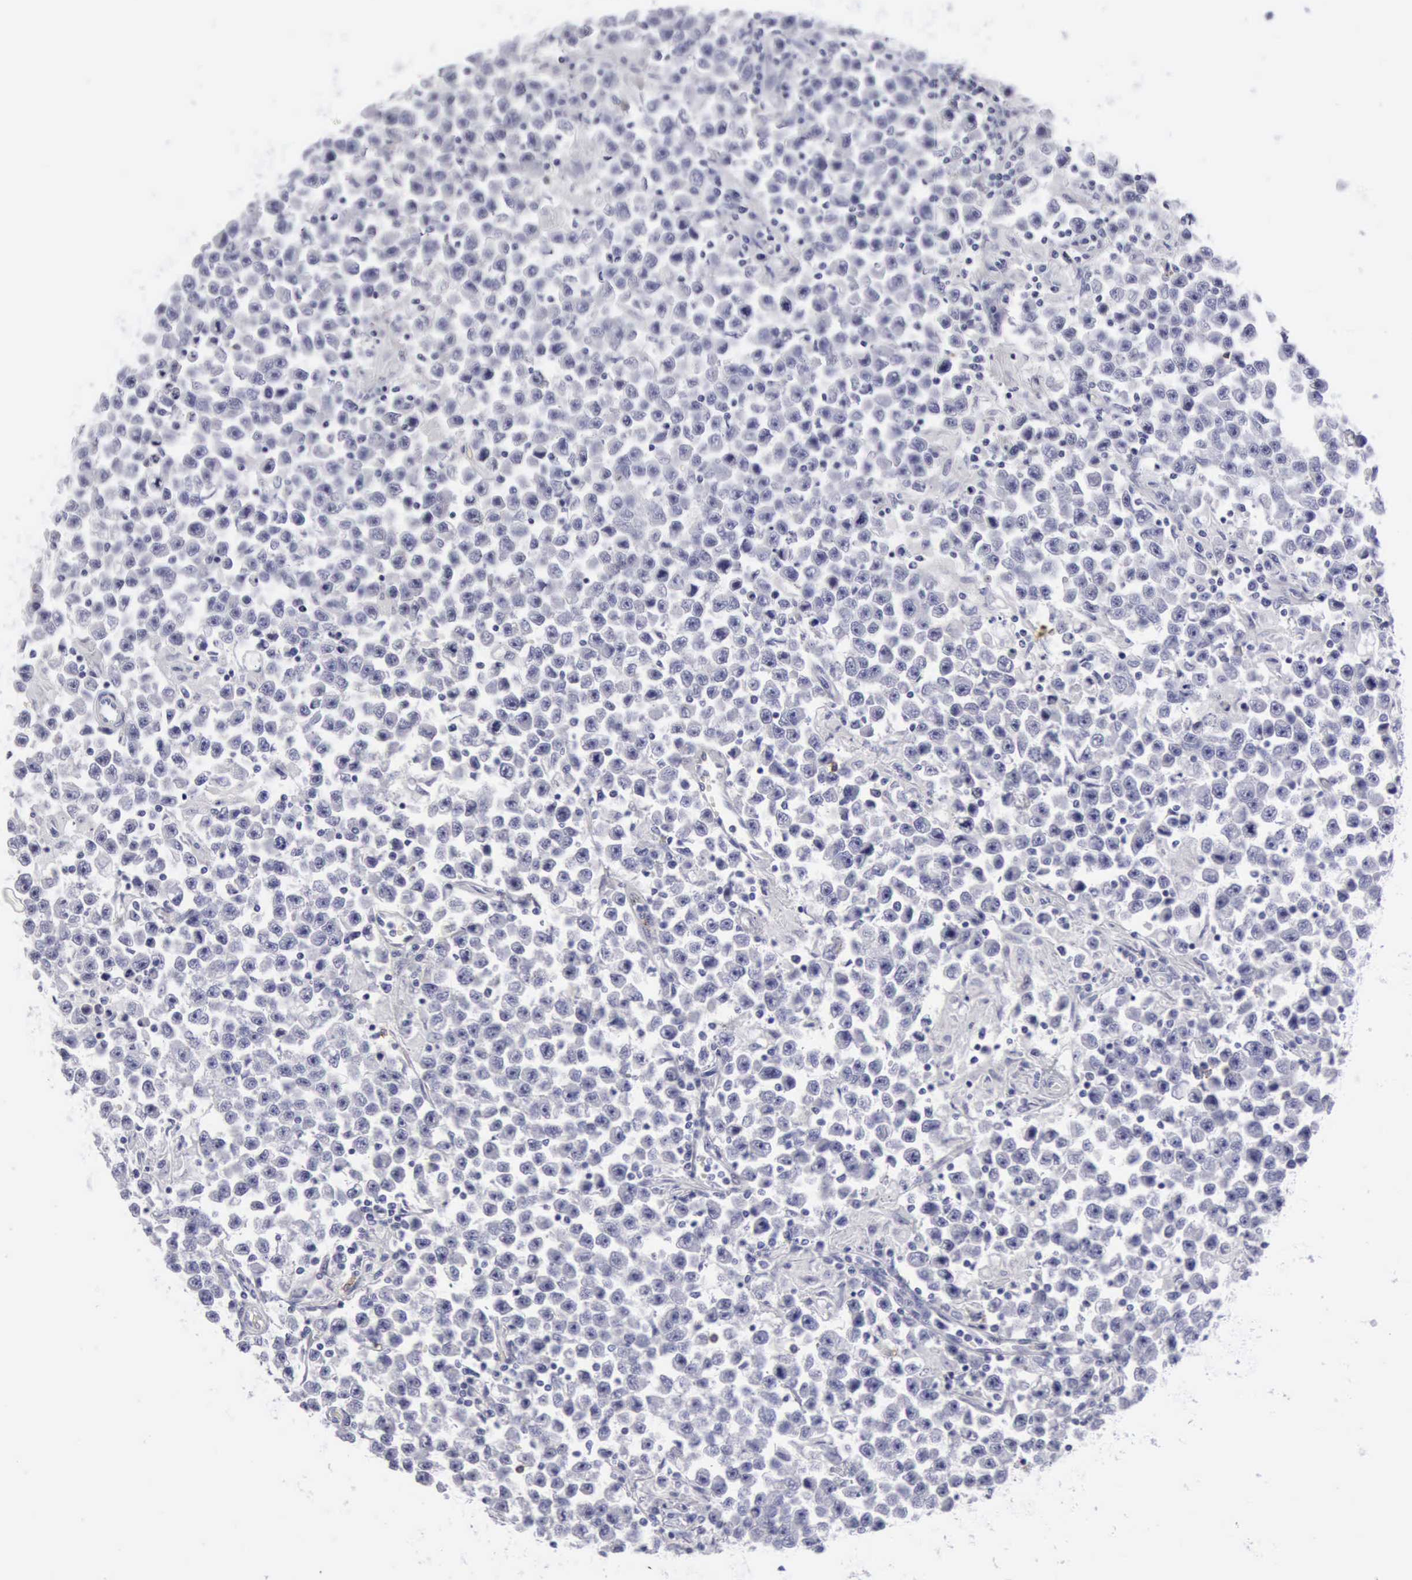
{"staining": {"intensity": "negative", "quantity": "none", "location": "none"}, "tissue": "testis cancer", "cell_type": "Tumor cells", "image_type": "cancer", "snomed": [{"axis": "morphology", "description": "Seminoma, NOS"}, {"axis": "topography", "description": "Testis"}], "caption": "Seminoma (testis) was stained to show a protein in brown. There is no significant staining in tumor cells. The staining was performed using DAB (3,3'-diaminobenzidine) to visualize the protein expression in brown, while the nuclei were stained in blue with hematoxylin (Magnification: 20x).", "gene": "NCAM1", "patient": {"sex": "male", "age": 33}}